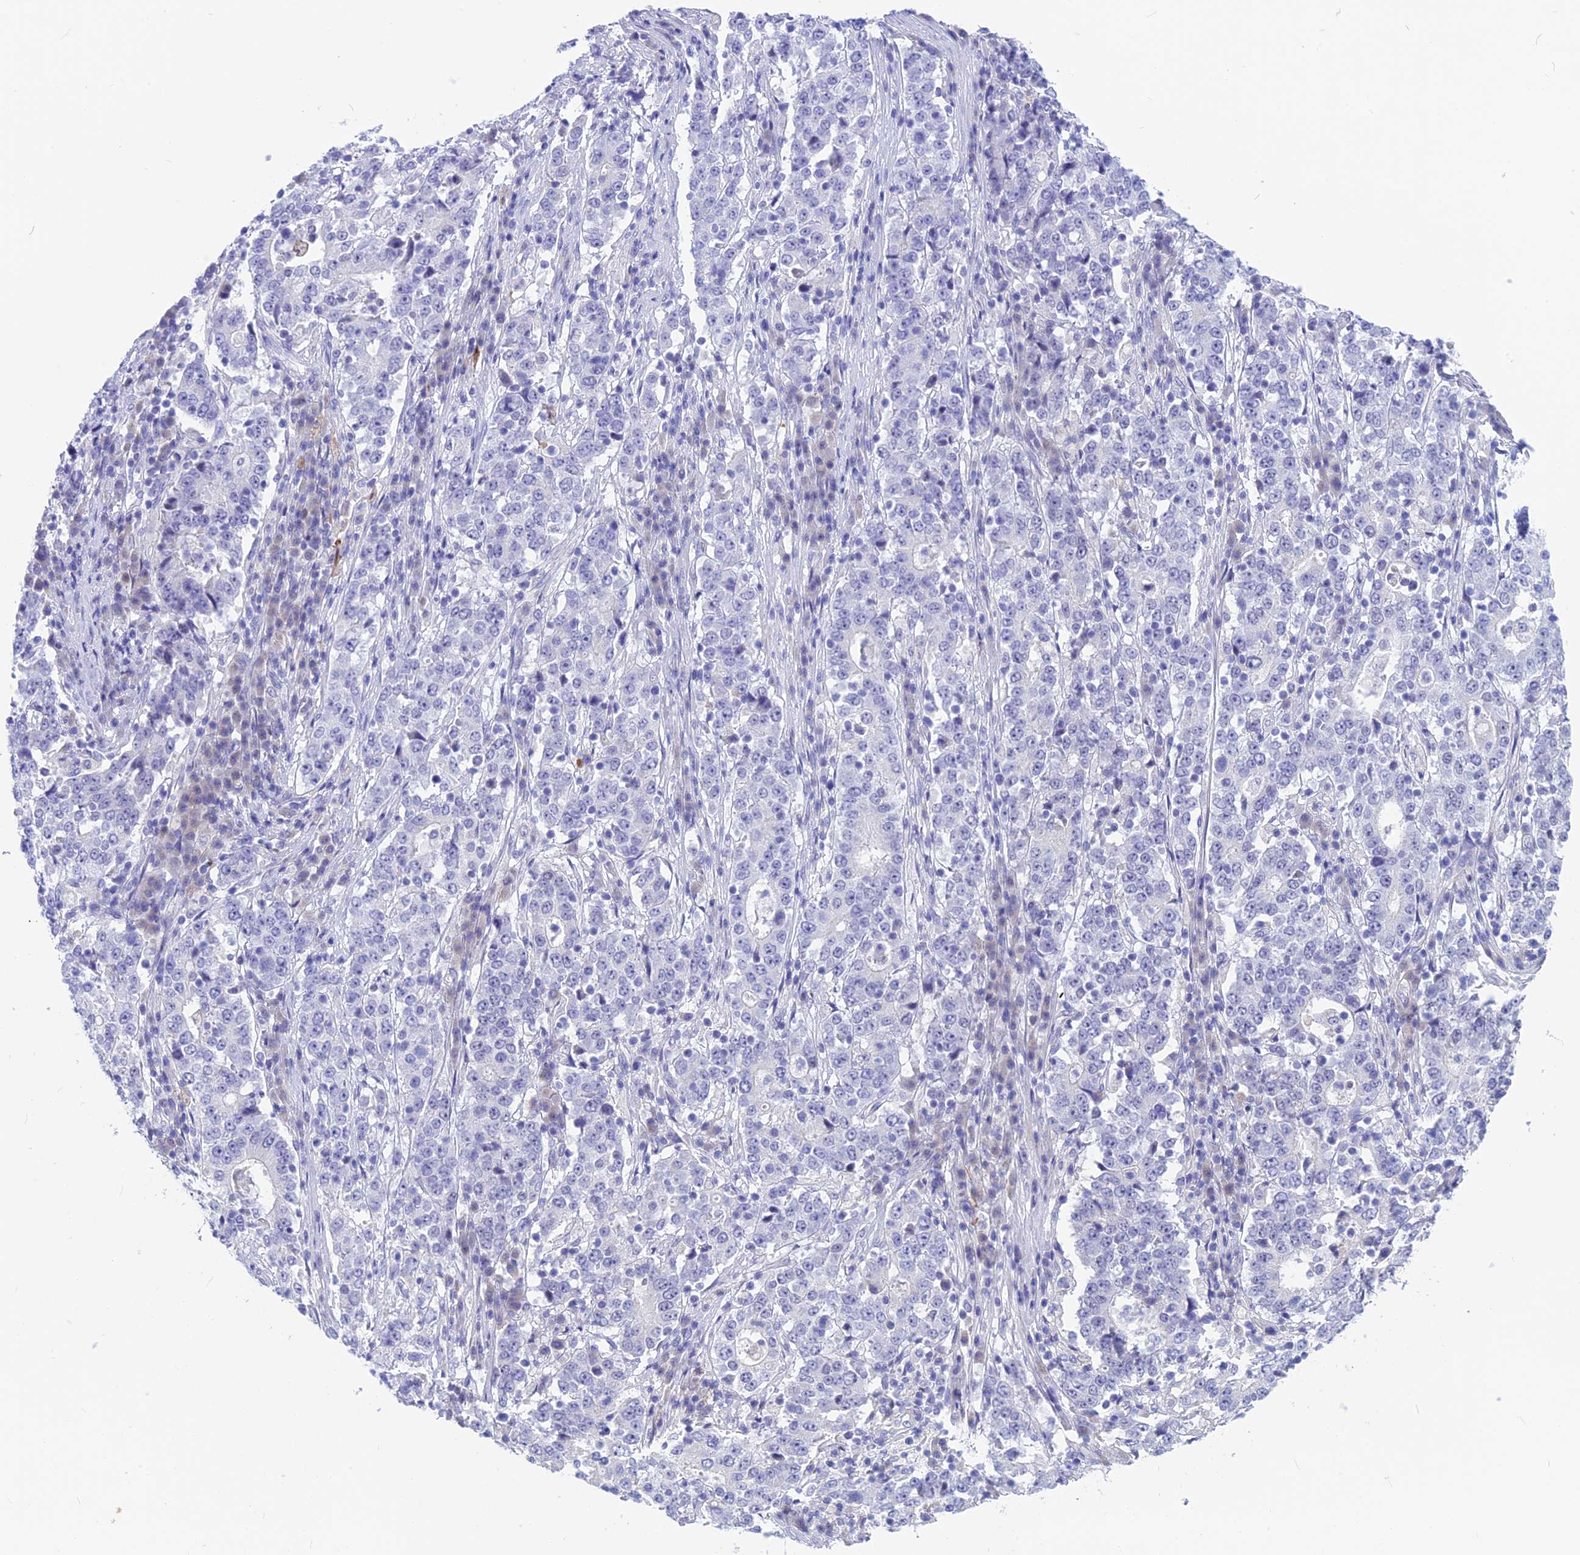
{"staining": {"intensity": "negative", "quantity": "none", "location": "none"}, "tissue": "stomach cancer", "cell_type": "Tumor cells", "image_type": "cancer", "snomed": [{"axis": "morphology", "description": "Adenocarcinoma, NOS"}, {"axis": "topography", "description": "Stomach"}], "caption": "Stomach cancer was stained to show a protein in brown. There is no significant staining in tumor cells.", "gene": "SNTN", "patient": {"sex": "male", "age": 59}}